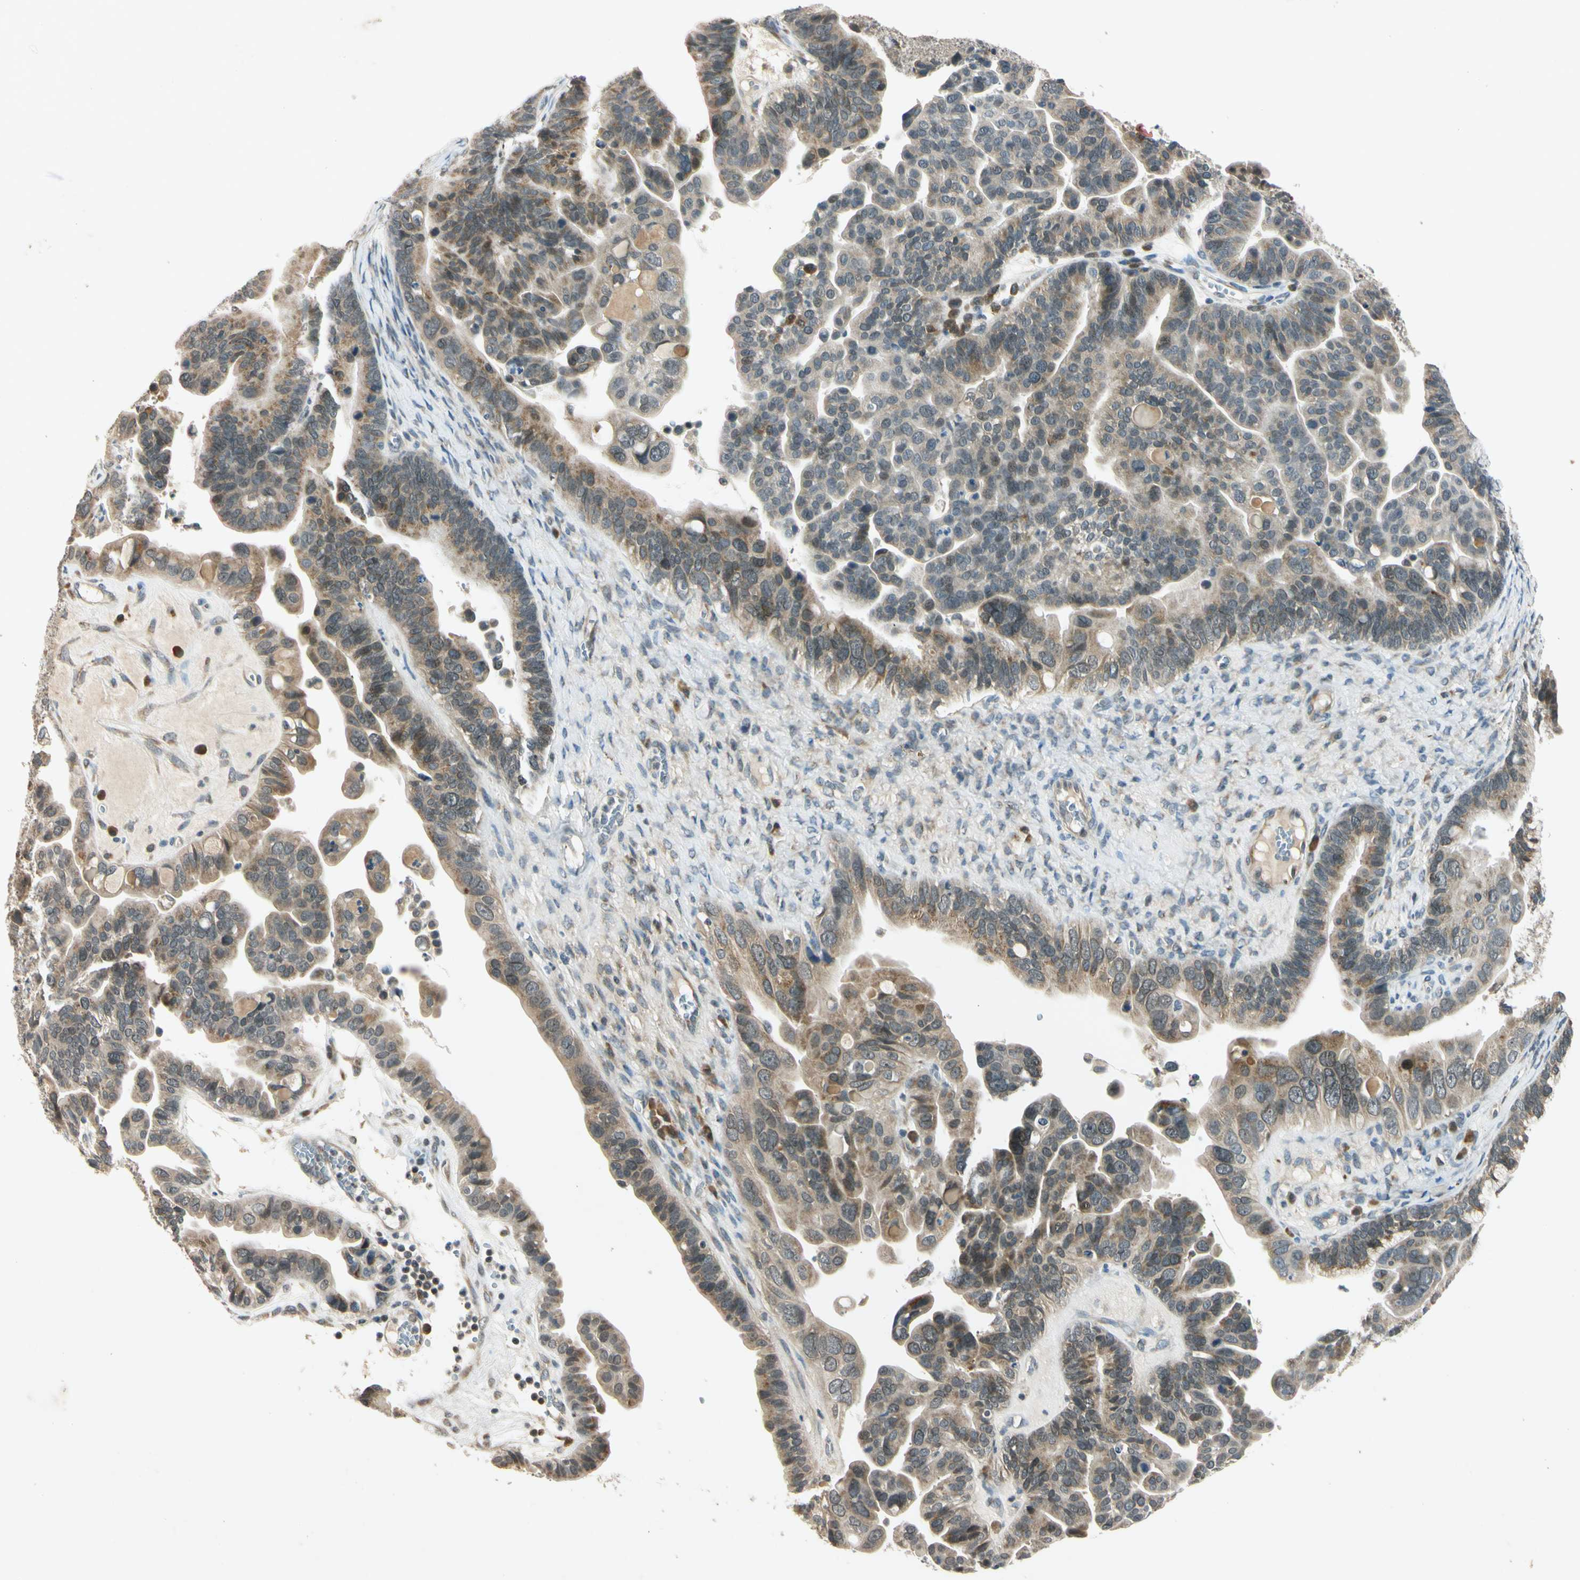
{"staining": {"intensity": "moderate", "quantity": ">75%", "location": "cytoplasmic/membranous"}, "tissue": "ovarian cancer", "cell_type": "Tumor cells", "image_type": "cancer", "snomed": [{"axis": "morphology", "description": "Cystadenocarcinoma, serous, NOS"}, {"axis": "topography", "description": "Ovary"}], "caption": "Protein staining exhibits moderate cytoplasmic/membranous positivity in about >75% of tumor cells in ovarian cancer.", "gene": "RPS6KB2", "patient": {"sex": "female", "age": 56}}